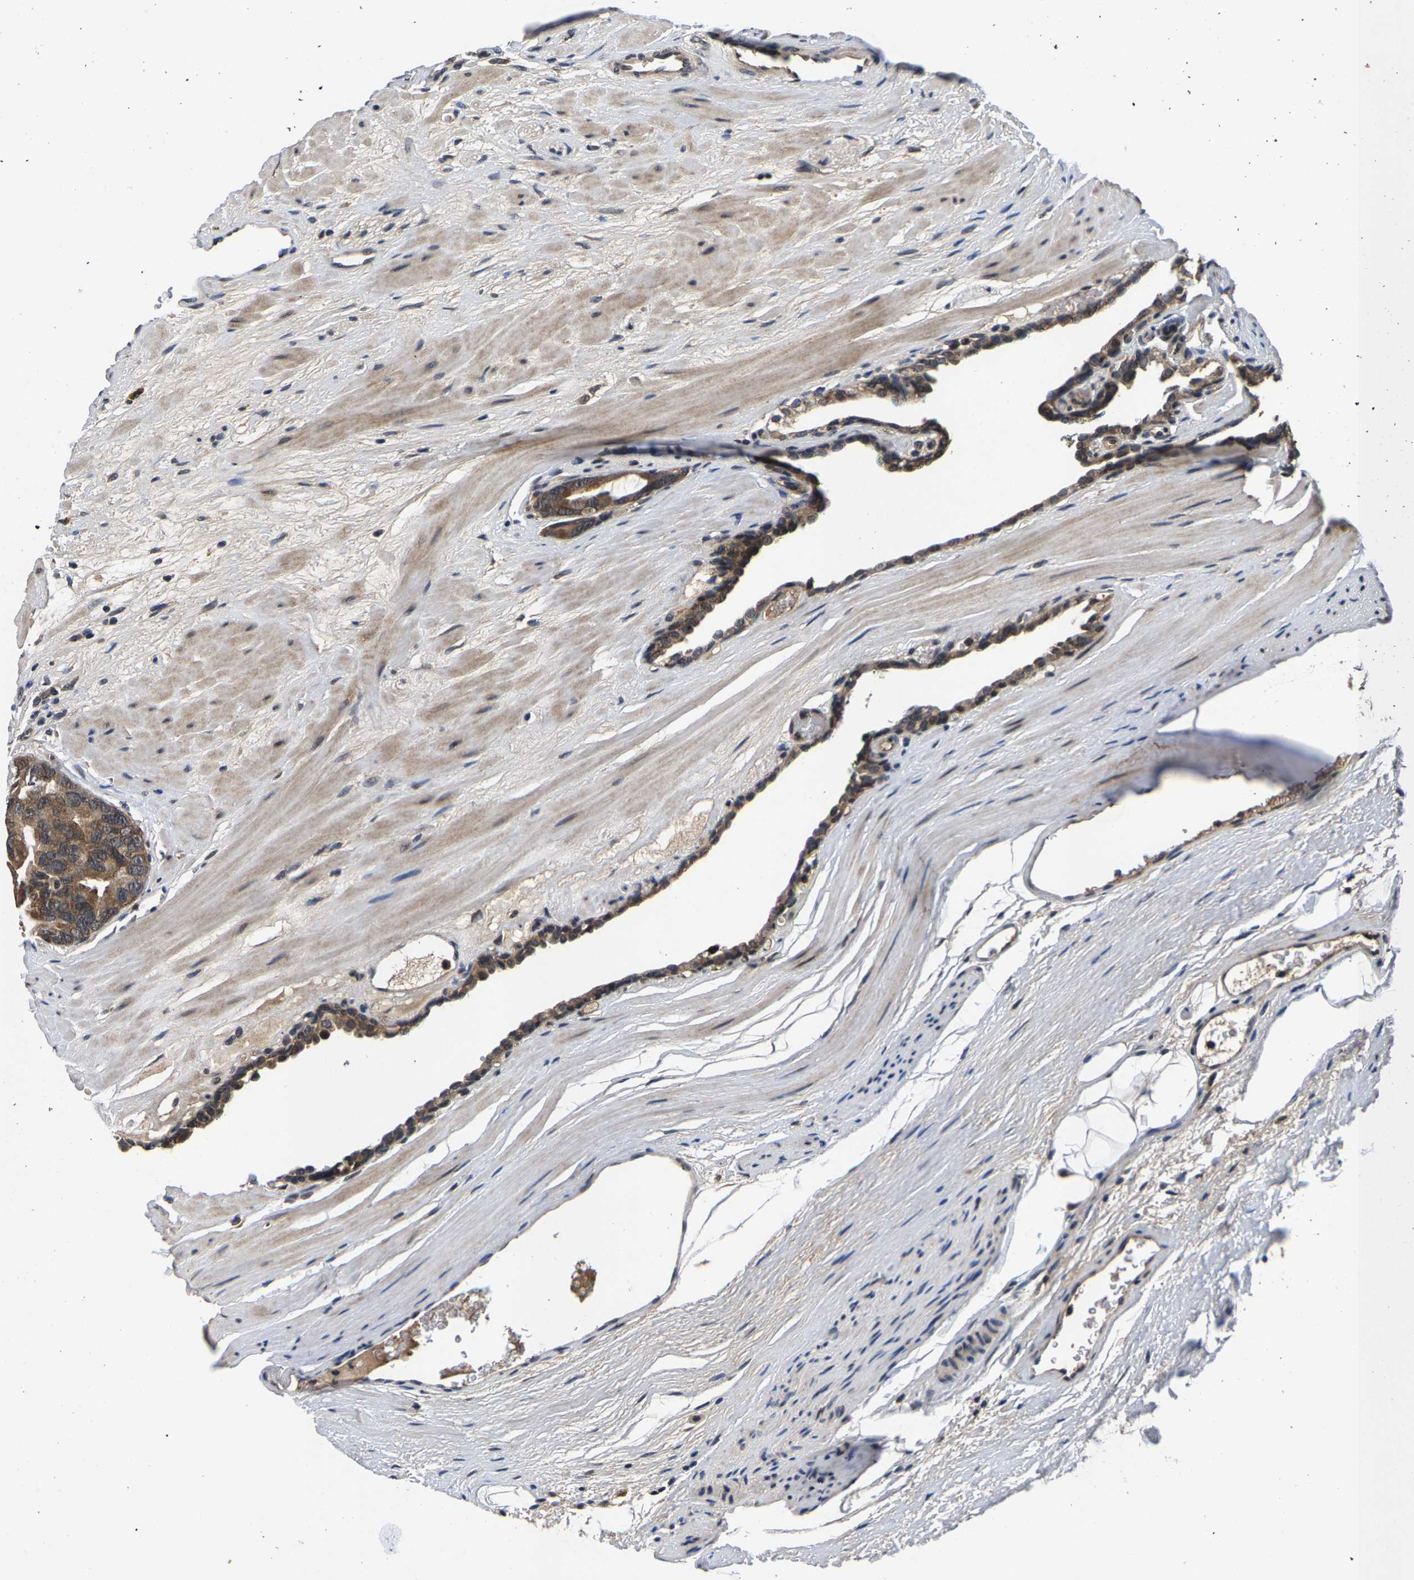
{"staining": {"intensity": "moderate", "quantity": ">75%", "location": "cytoplasmic/membranous"}, "tissue": "prostate cancer", "cell_type": "Tumor cells", "image_type": "cancer", "snomed": [{"axis": "morphology", "description": "Adenocarcinoma, Medium grade"}, {"axis": "topography", "description": "Prostate"}], "caption": "Brown immunohistochemical staining in prostate cancer (medium-grade adenocarcinoma) demonstrates moderate cytoplasmic/membranous expression in approximately >75% of tumor cells.", "gene": "HUWE1", "patient": {"sex": "male", "age": 53}}